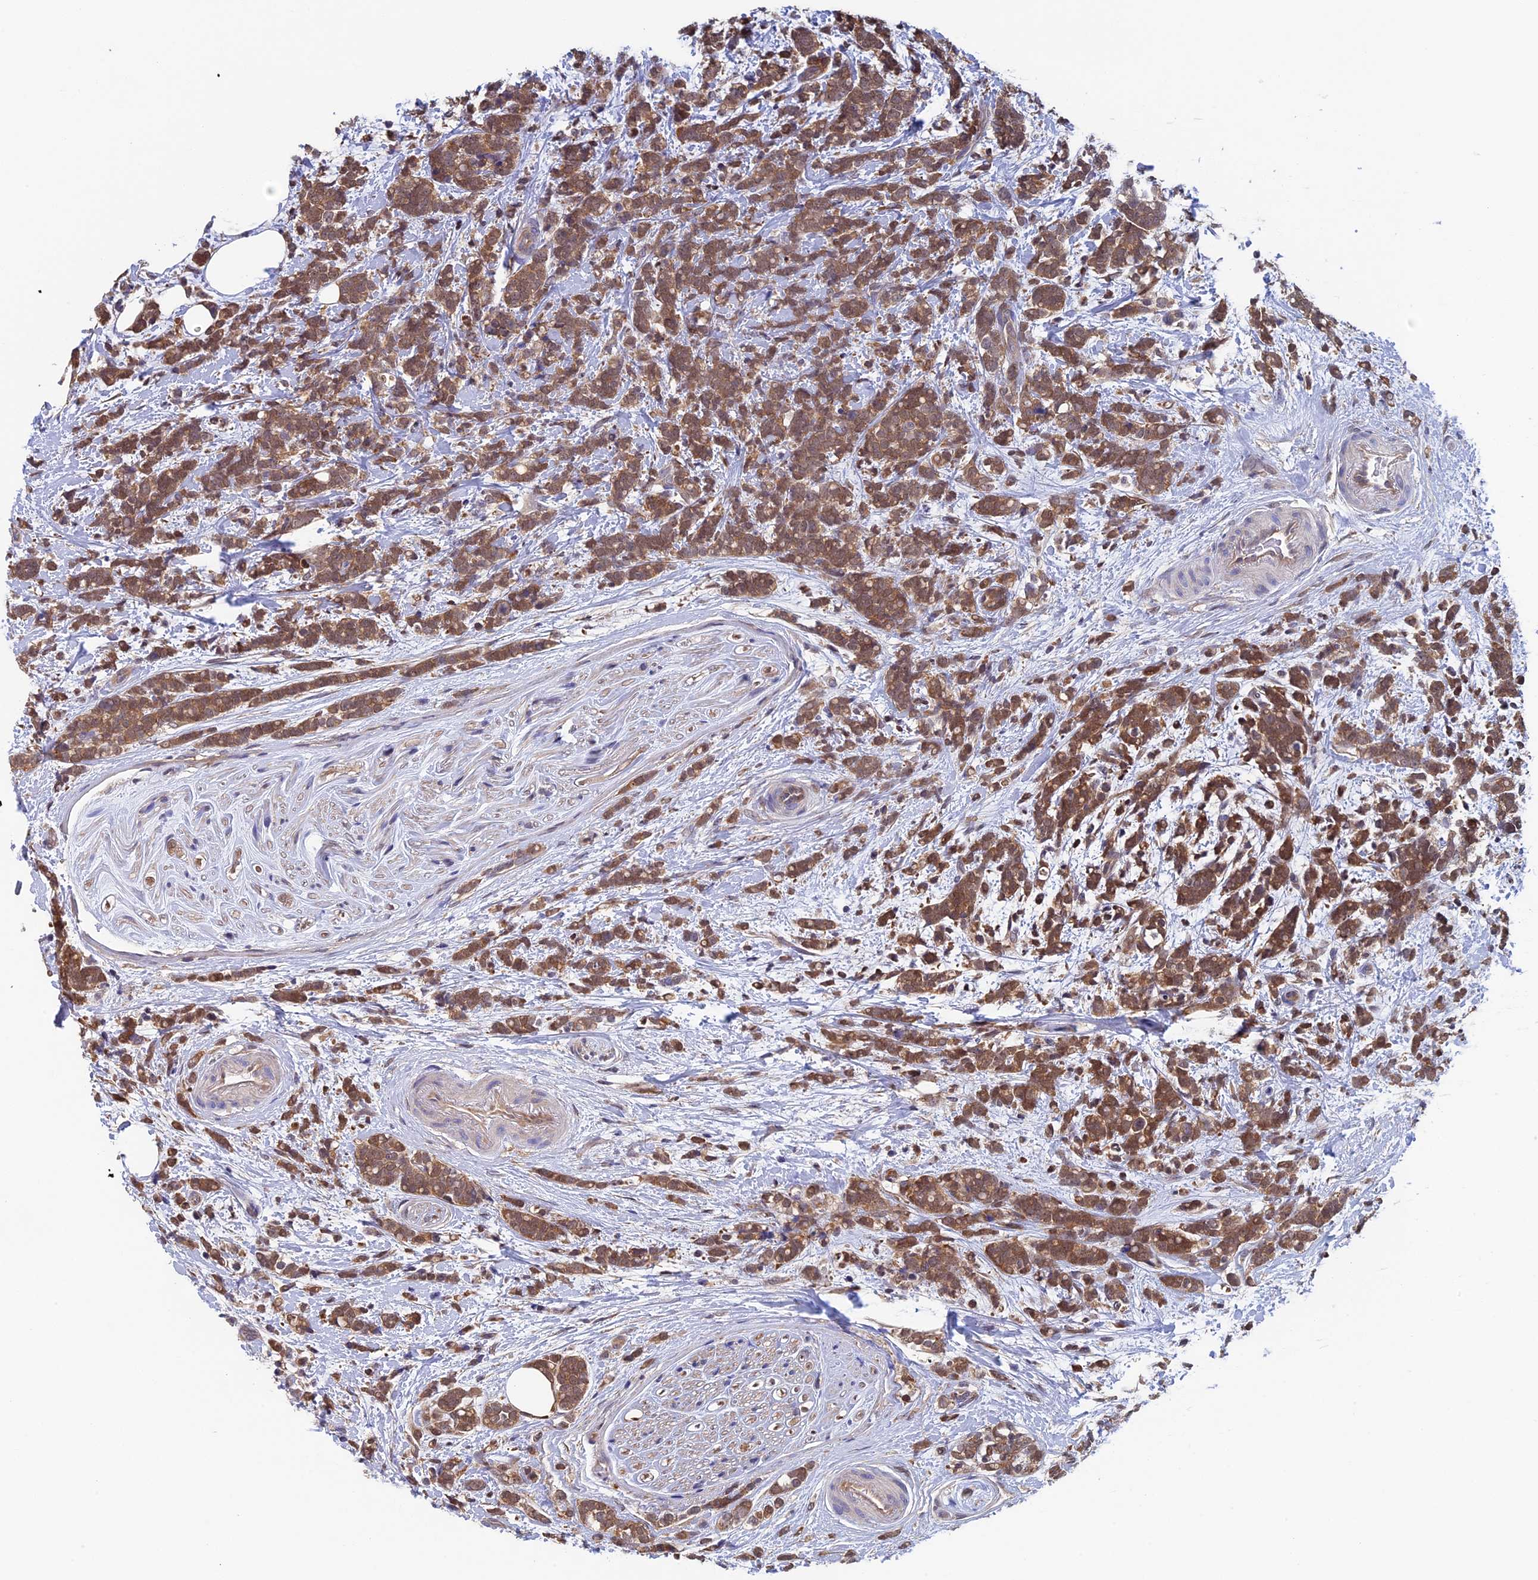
{"staining": {"intensity": "moderate", "quantity": ">75%", "location": "cytoplasmic/membranous"}, "tissue": "breast cancer", "cell_type": "Tumor cells", "image_type": "cancer", "snomed": [{"axis": "morphology", "description": "Lobular carcinoma"}, {"axis": "topography", "description": "Breast"}], "caption": "High-power microscopy captured an immunohistochemistry micrograph of breast lobular carcinoma, revealing moderate cytoplasmic/membranous positivity in approximately >75% of tumor cells.", "gene": "LCMT1", "patient": {"sex": "female", "age": 58}}